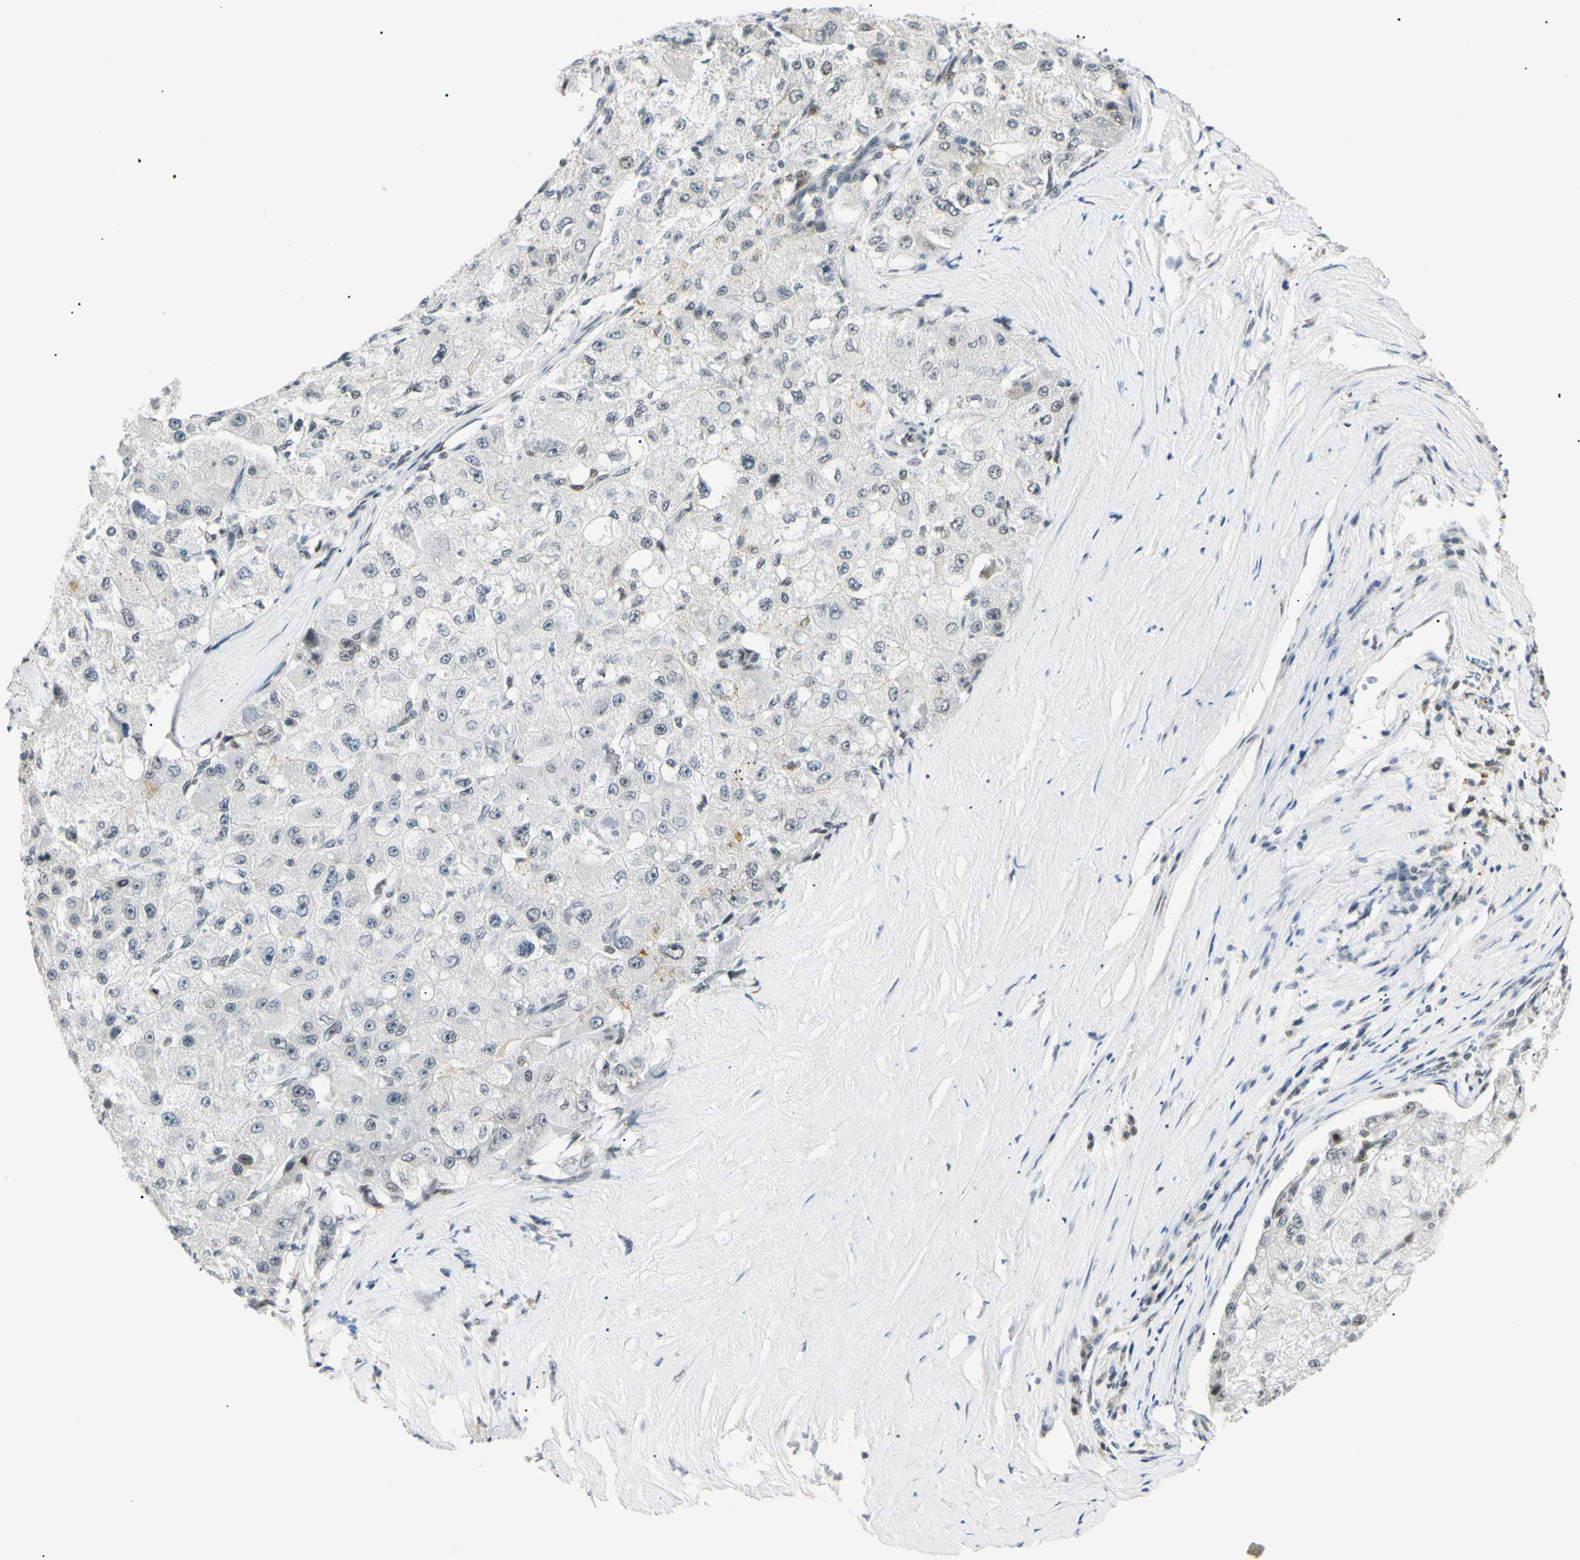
{"staining": {"intensity": "moderate", "quantity": "25%-75%", "location": "nuclear"}, "tissue": "liver cancer", "cell_type": "Tumor cells", "image_type": "cancer", "snomed": [{"axis": "morphology", "description": "Carcinoma, Hepatocellular, NOS"}, {"axis": "topography", "description": "Liver"}], "caption": "Immunohistochemical staining of liver hepatocellular carcinoma shows medium levels of moderate nuclear staining in approximately 25%-75% of tumor cells. The protein is shown in brown color, while the nuclei are stained blue.", "gene": "ZNF134", "patient": {"sex": "male", "age": 80}}